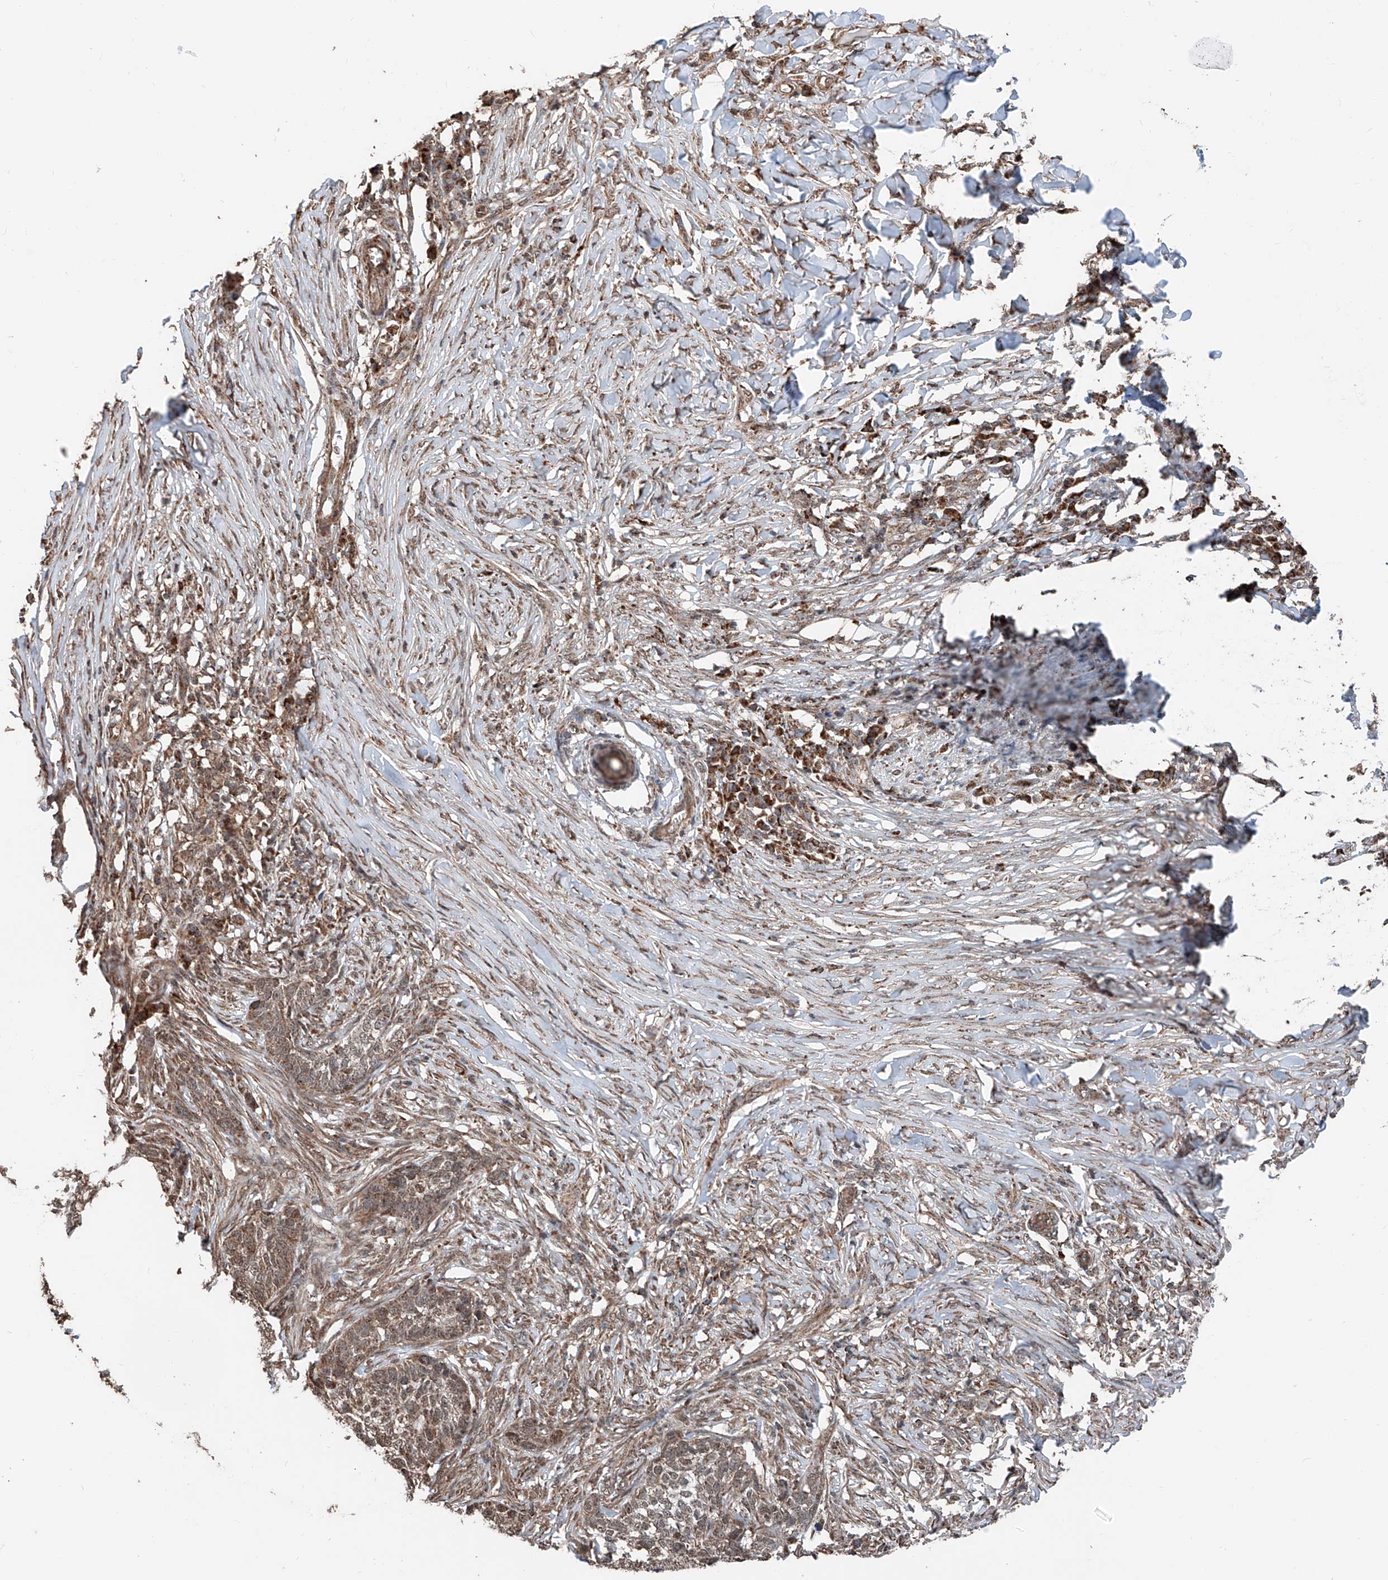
{"staining": {"intensity": "weak", "quantity": ">75%", "location": "cytoplasmic/membranous"}, "tissue": "skin cancer", "cell_type": "Tumor cells", "image_type": "cancer", "snomed": [{"axis": "morphology", "description": "Basal cell carcinoma"}, {"axis": "topography", "description": "Skin"}], "caption": "A histopathology image showing weak cytoplasmic/membranous positivity in about >75% of tumor cells in skin basal cell carcinoma, as visualized by brown immunohistochemical staining.", "gene": "ZNF445", "patient": {"sex": "male", "age": 85}}